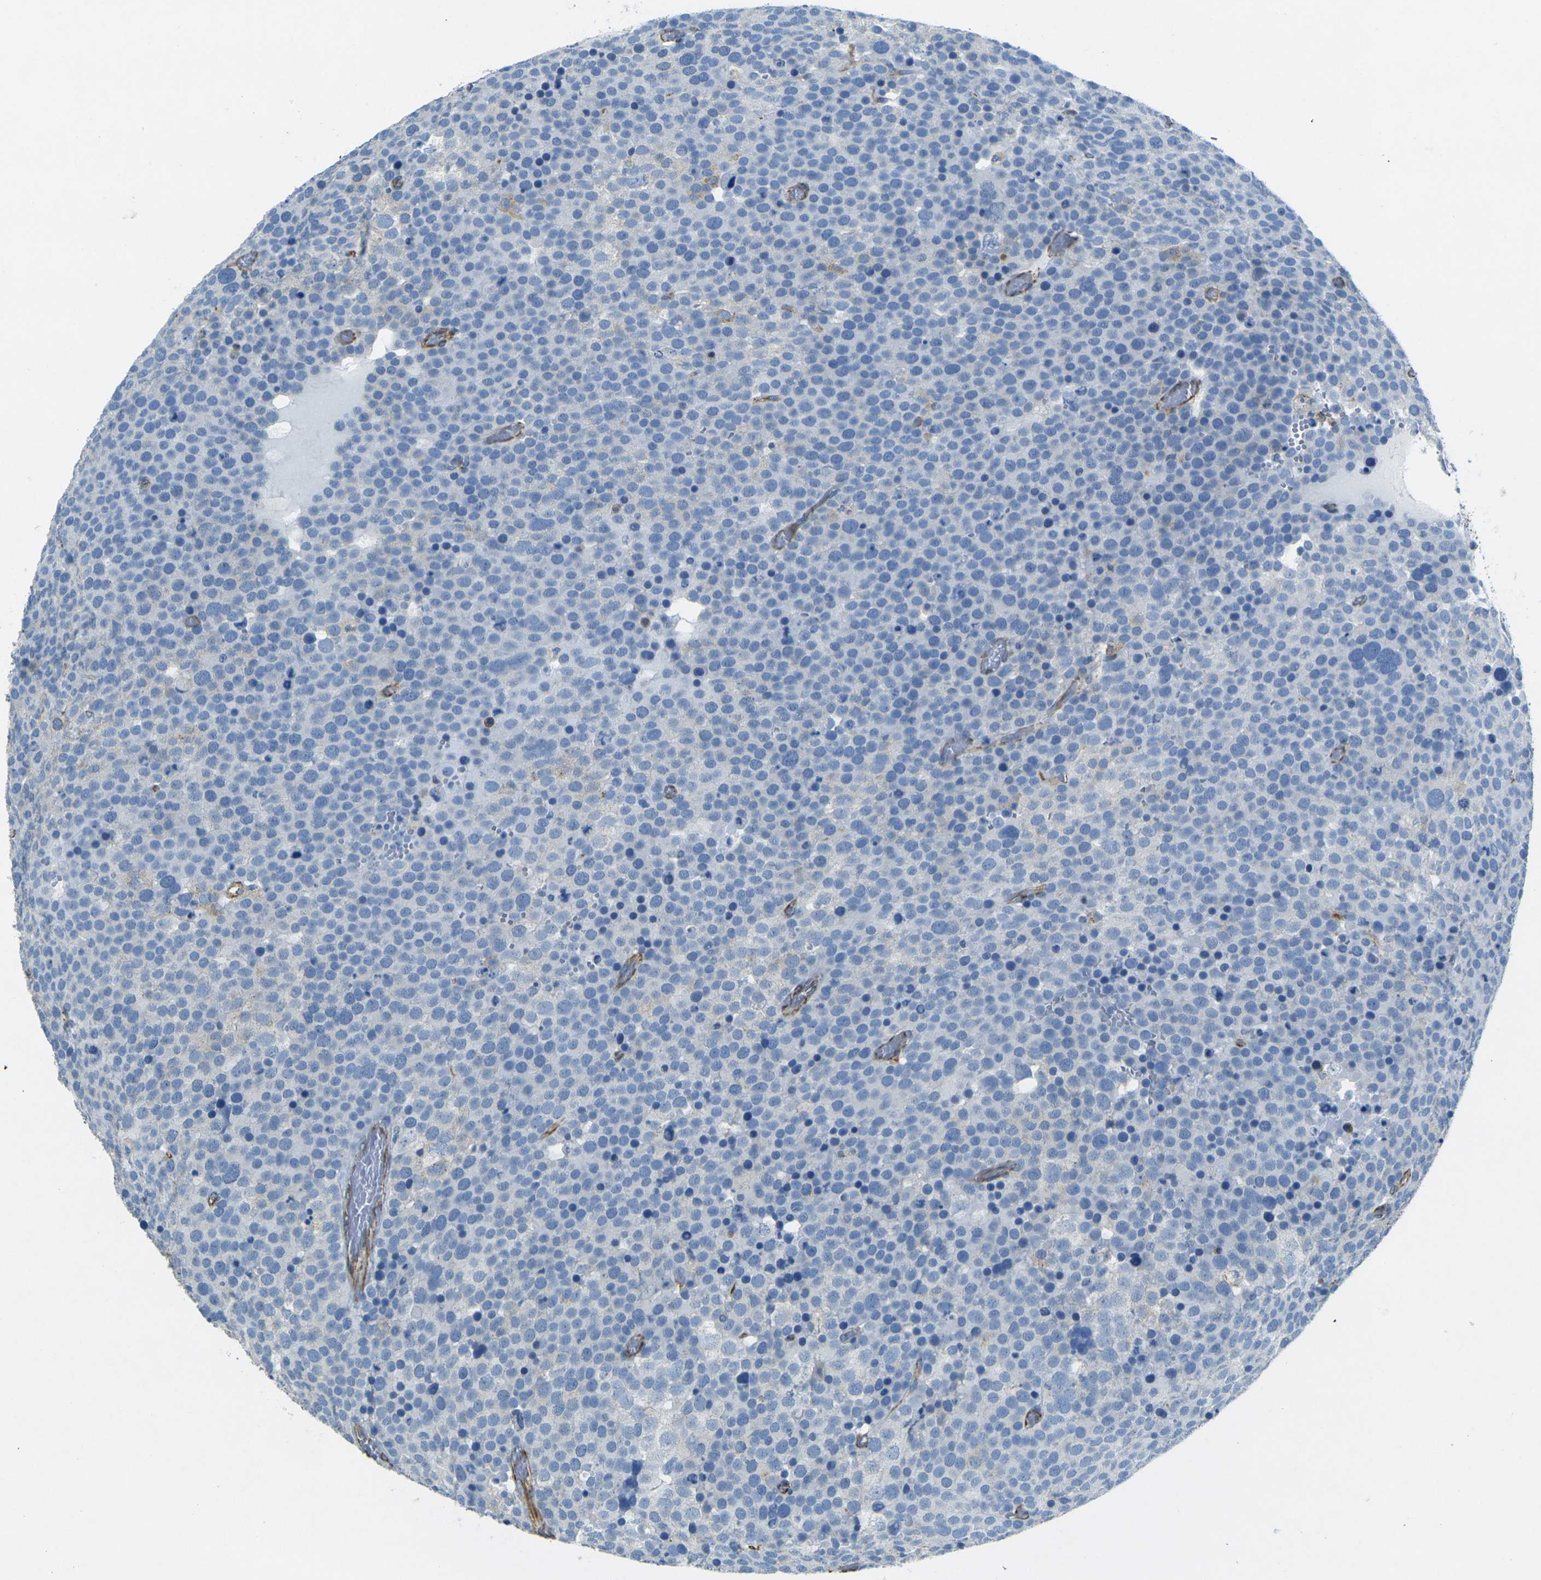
{"staining": {"intensity": "negative", "quantity": "none", "location": "none"}, "tissue": "testis cancer", "cell_type": "Tumor cells", "image_type": "cancer", "snomed": [{"axis": "morphology", "description": "Seminoma, NOS"}, {"axis": "topography", "description": "Testis"}], "caption": "A histopathology image of testis seminoma stained for a protein displays no brown staining in tumor cells.", "gene": "SORT1", "patient": {"sex": "male", "age": 71}}